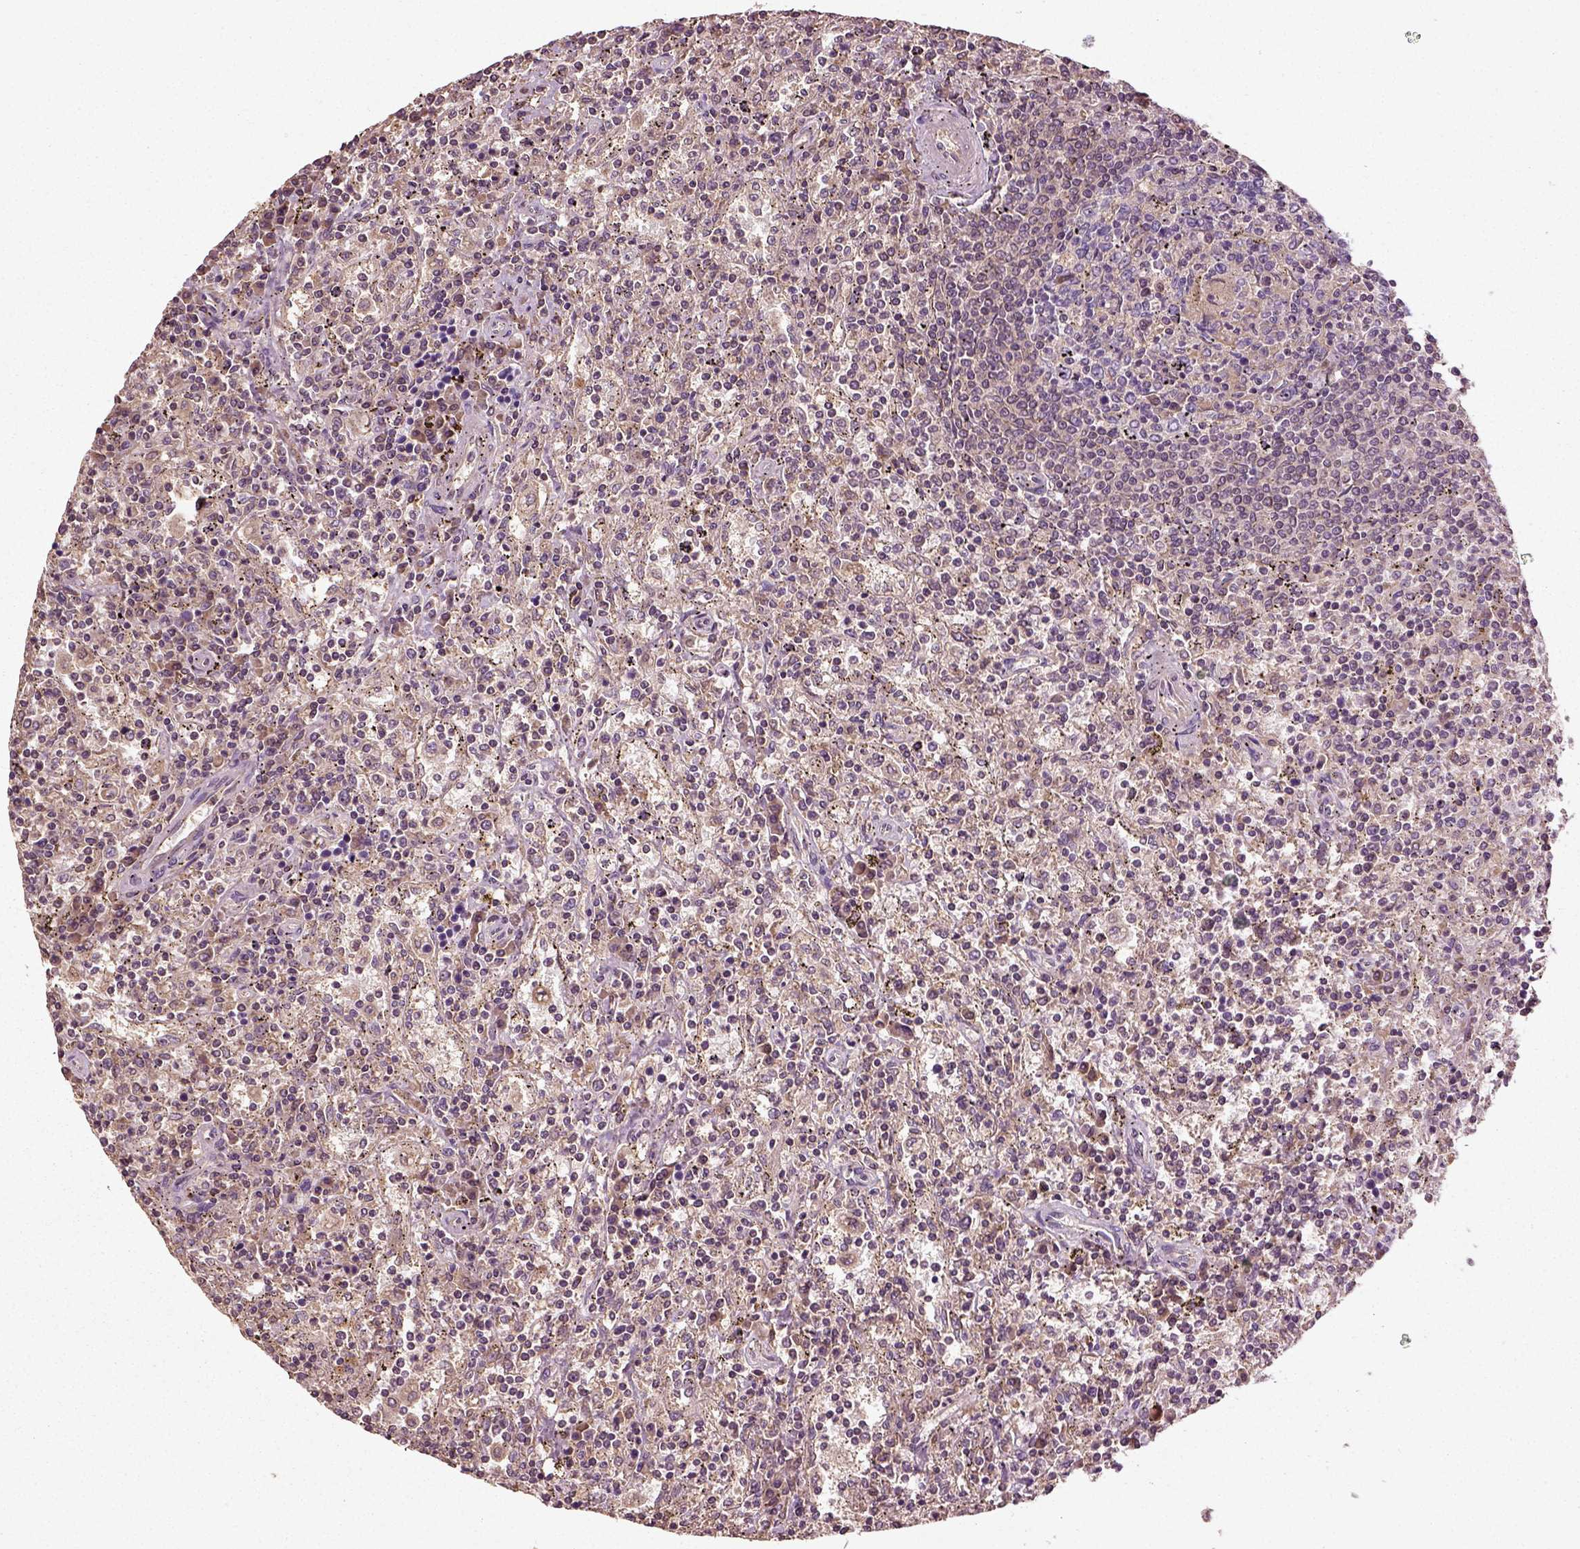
{"staining": {"intensity": "negative", "quantity": "none", "location": "none"}, "tissue": "lymphoma", "cell_type": "Tumor cells", "image_type": "cancer", "snomed": [{"axis": "morphology", "description": "Malignant lymphoma, non-Hodgkin's type, Low grade"}, {"axis": "topography", "description": "Spleen"}], "caption": "There is no significant staining in tumor cells of malignant lymphoma, non-Hodgkin's type (low-grade).", "gene": "ERV3-1", "patient": {"sex": "male", "age": 62}}